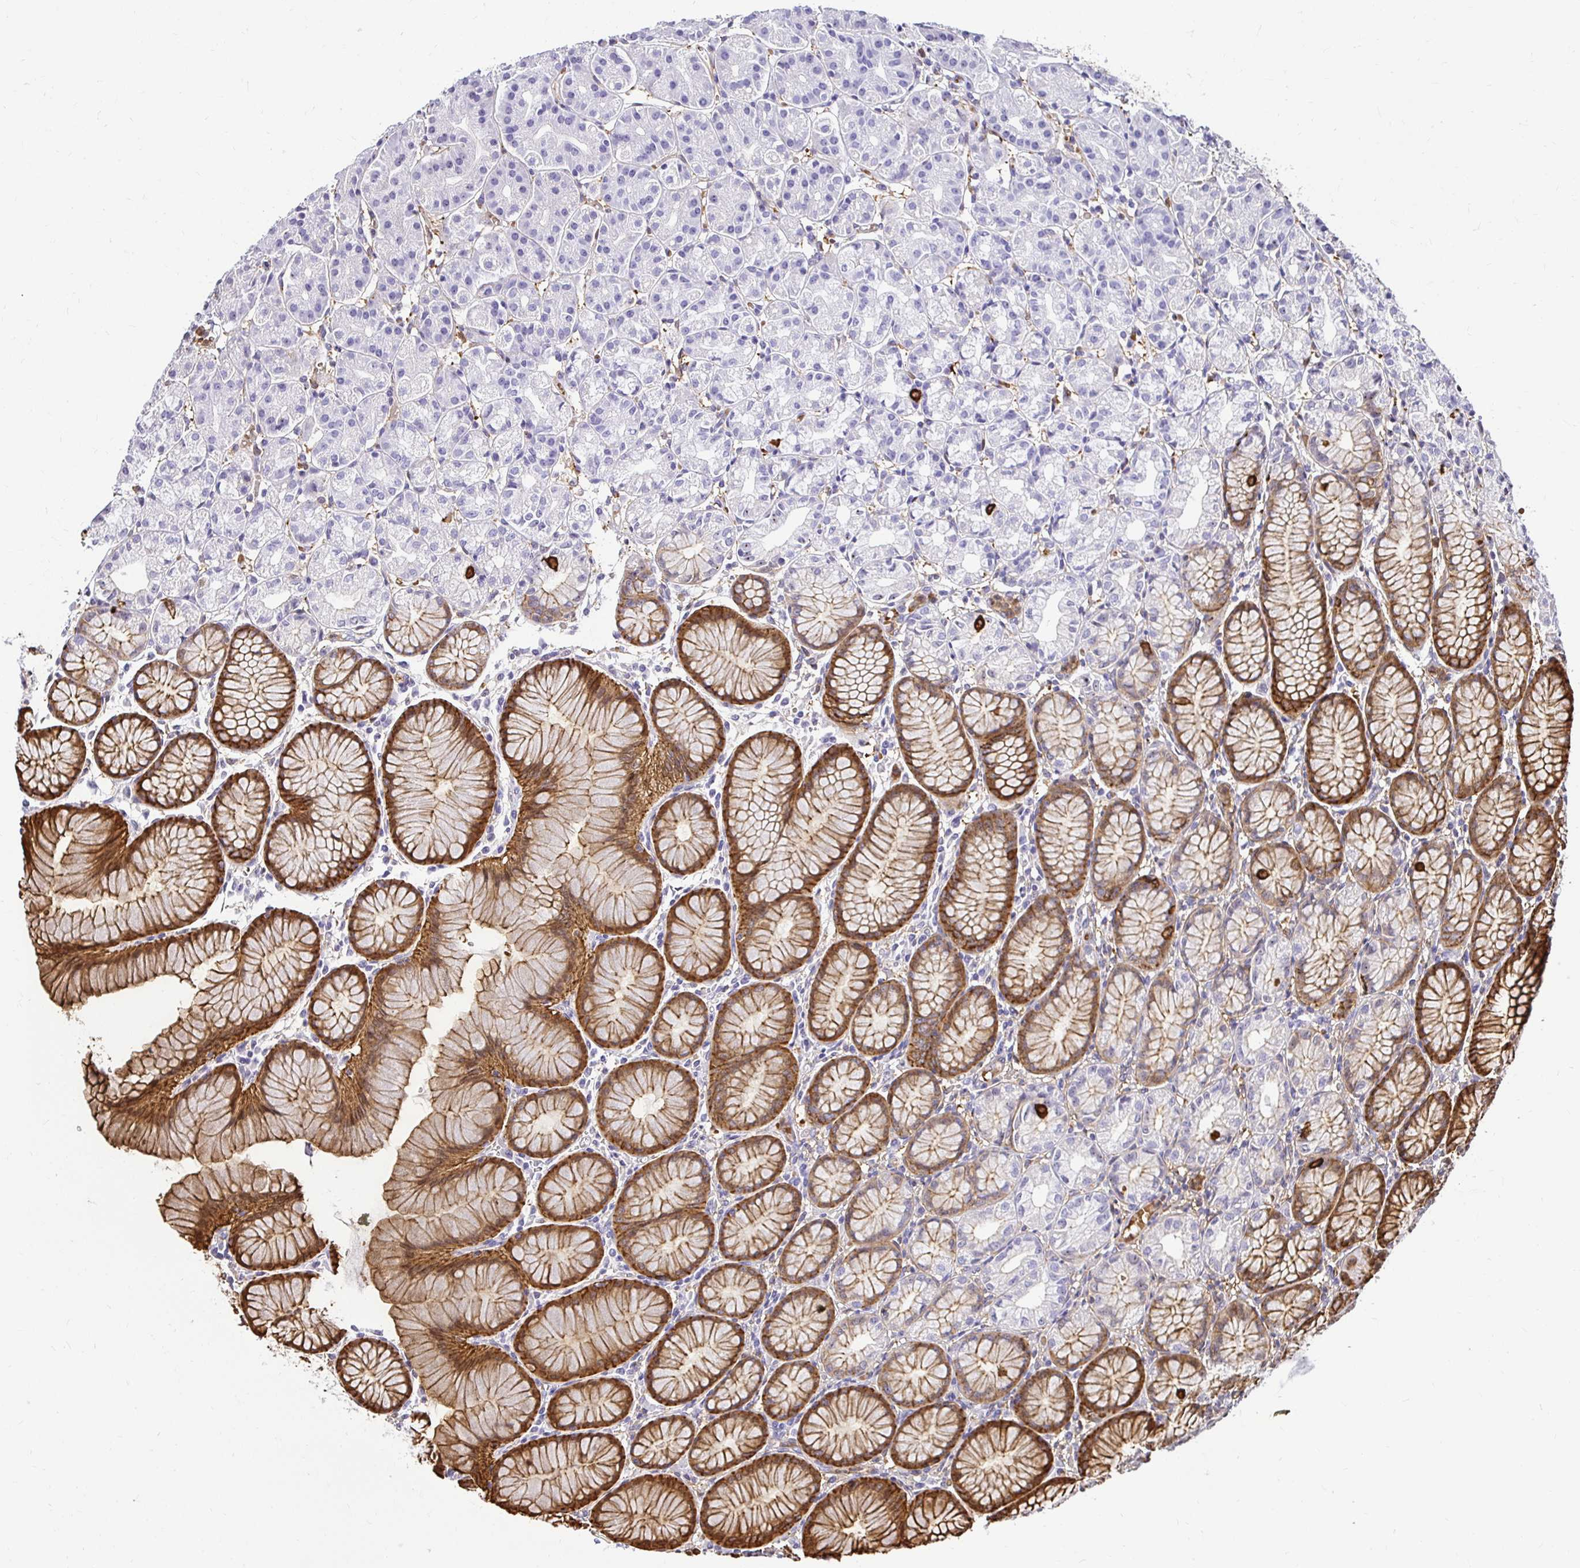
{"staining": {"intensity": "strong", "quantity": "25%-75%", "location": "cytoplasmic/membranous"}, "tissue": "stomach", "cell_type": "Glandular cells", "image_type": "normal", "snomed": [{"axis": "morphology", "description": "Normal tissue, NOS"}, {"axis": "topography", "description": "Stomach"}], "caption": "The histopathology image shows immunohistochemical staining of normal stomach. There is strong cytoplasmic/membranous expression is identified in about 25%-75% of glandular cells. The staining was performed using DAB to visualize the protein expression in brown, while the nuclei were stained in blue with hematoxylin (Magnification: 20x).", "gene": "GSN", "patient": {"sex": "female", "age": 57}}